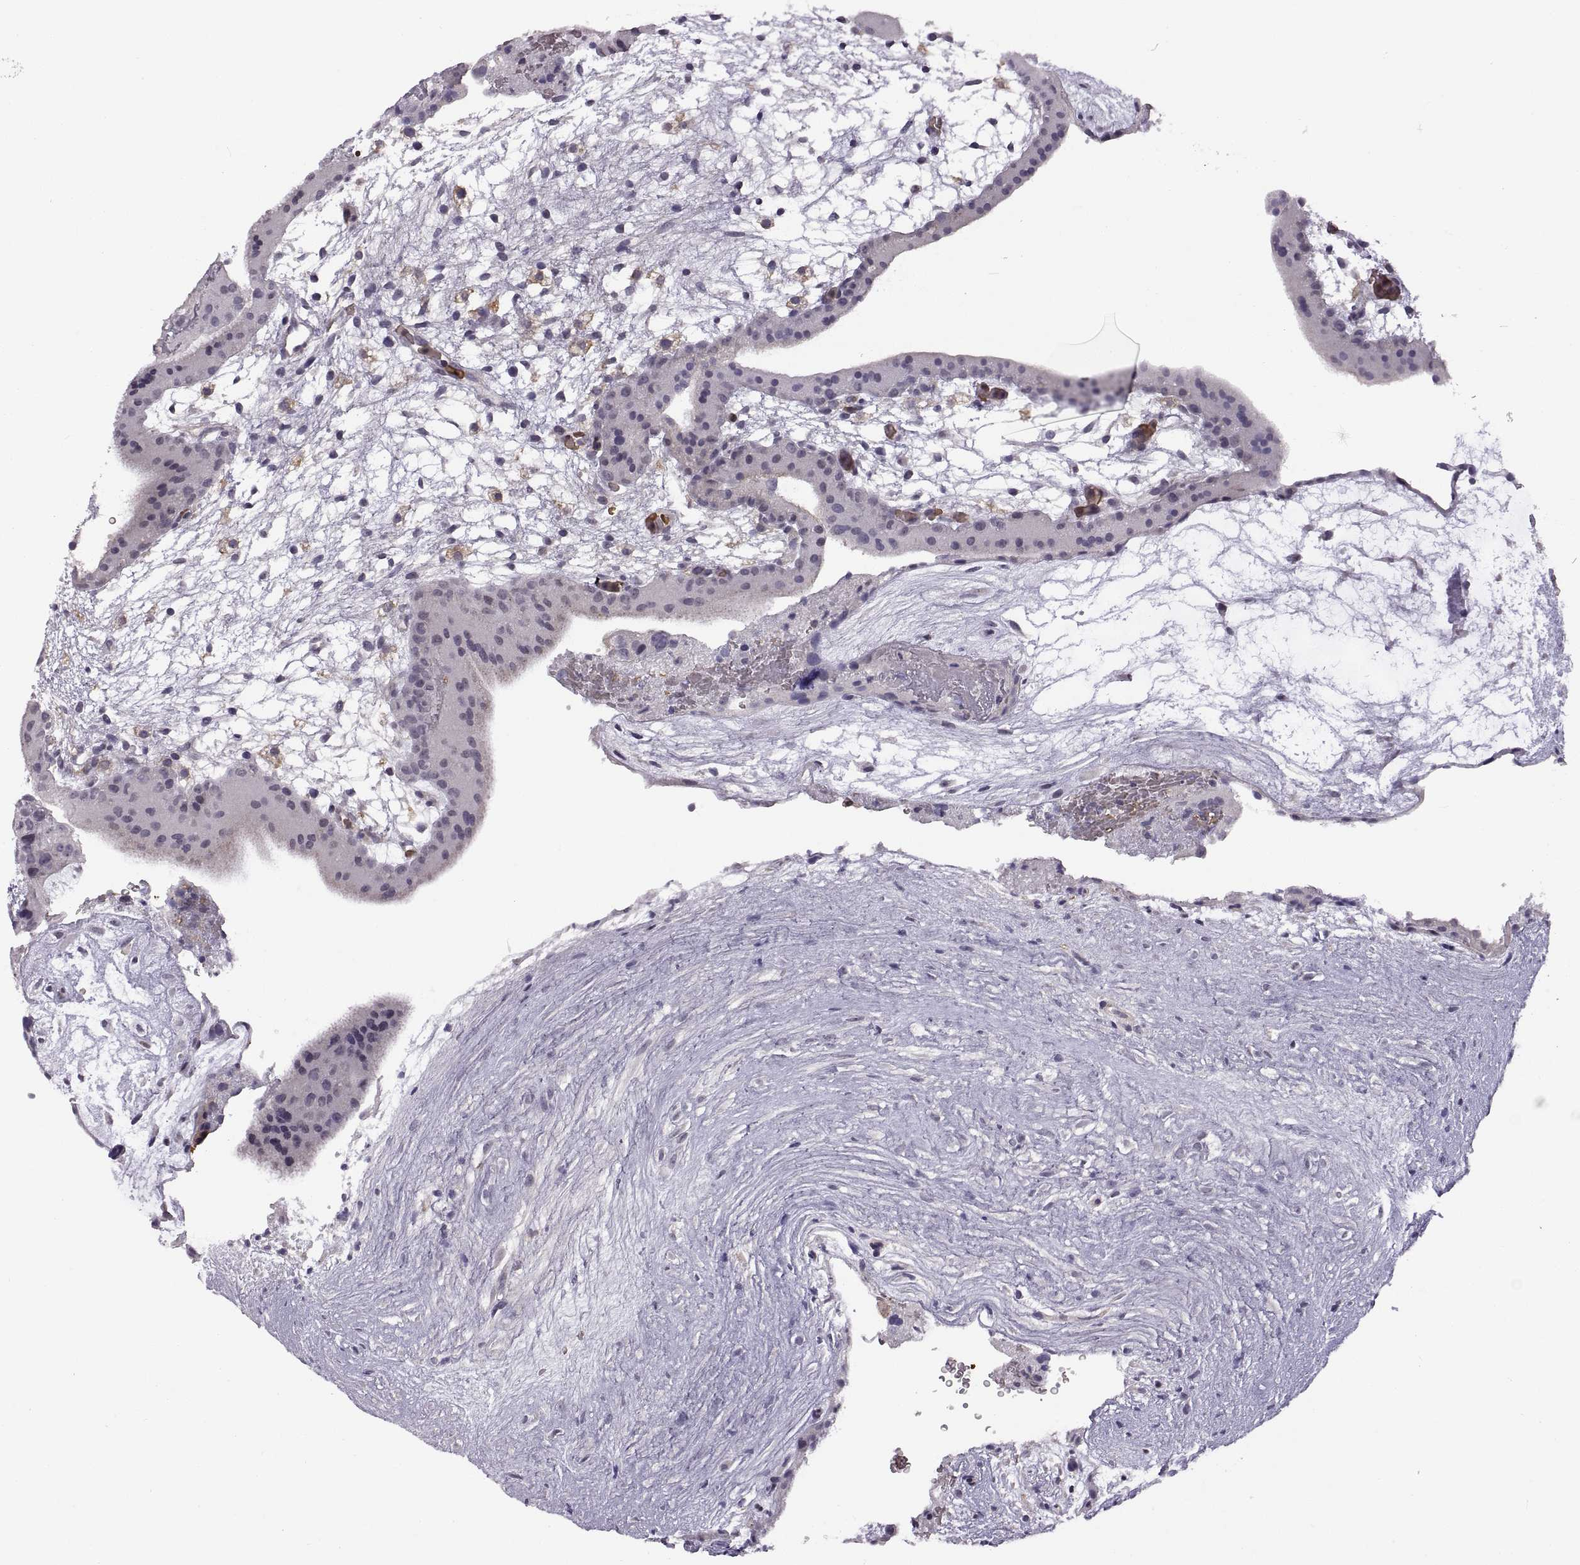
{"staining": {"intensity": "negative", "quantity": "none", "location": "none"}, "tissue": "placenta", "cell_type": "Decidual cells", "image_type": "normal", "snomed": [{"axis": "morphology", "description": "Normal tissue, NOS"}, {"axis": "topography", "description": "Placenta"}], "caption": "Placenta was stained to show a protein in brown. There is no significant expression in decidual cells. (Stains: DAB IHC with hematoxylin counter stain, Microscopy: brightfield microscopy at high magnification).", "gene": "MEIOC", "patient": {"sex": "female", "age": 19}}